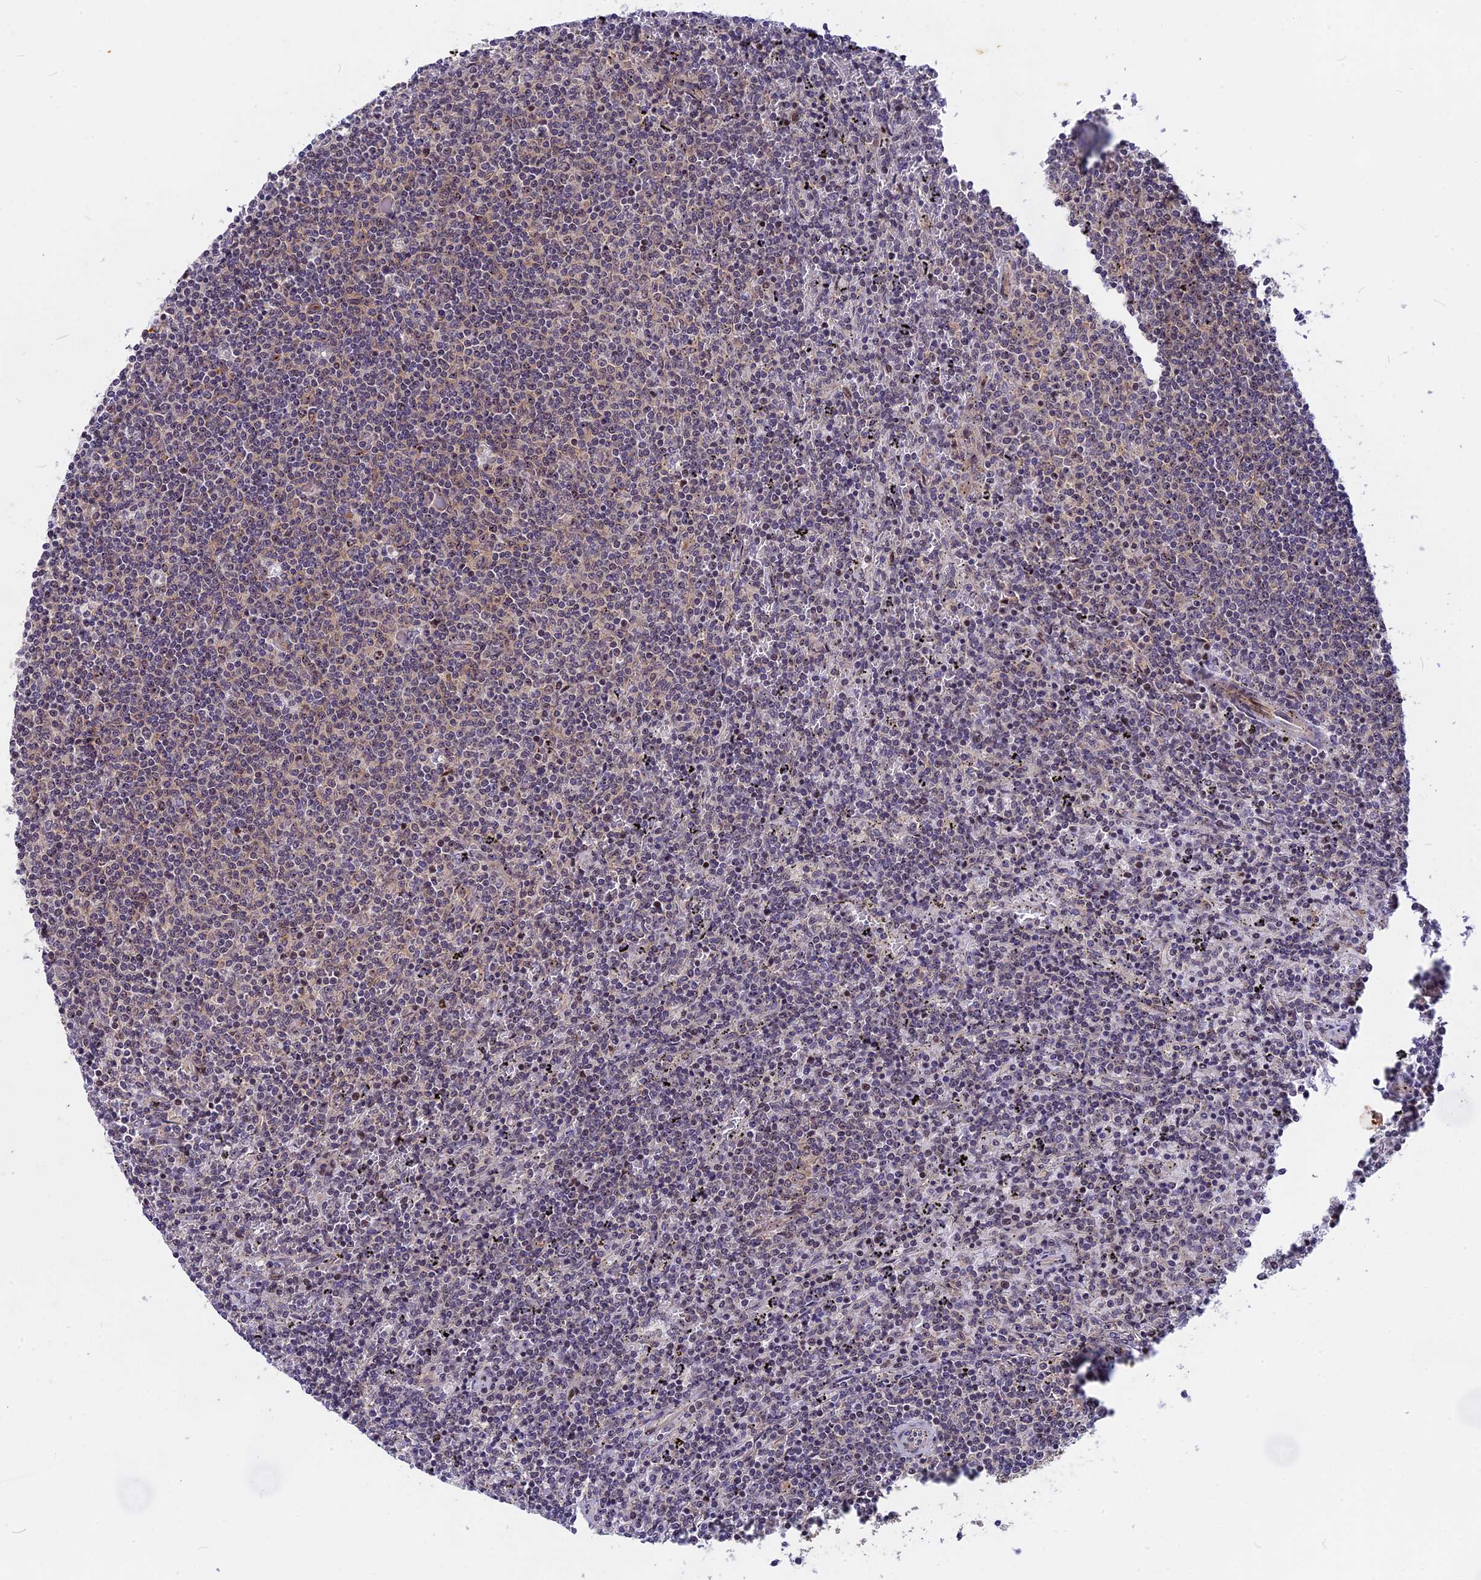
{"staining": {"intensity": "negative", "quantity": "none", "location": "none"}, "tissue": "lymphoma", "cell_type": "Tumor cells", "image_type": "cancer", "snomed": [{"axis": "morphology", "description": "Malignant lymphoma, non-Hodgkin's type, Low grade"}, {"axis": "topography", "description": "Spleen"}], "caption": "Protein analysis of low-grade malignant lymphoma, non-Hodgkin's type displays no significant expression in tumor cells.", "gene": "ANKRD34B", "patient": {"sex": "female", "age": 50}}